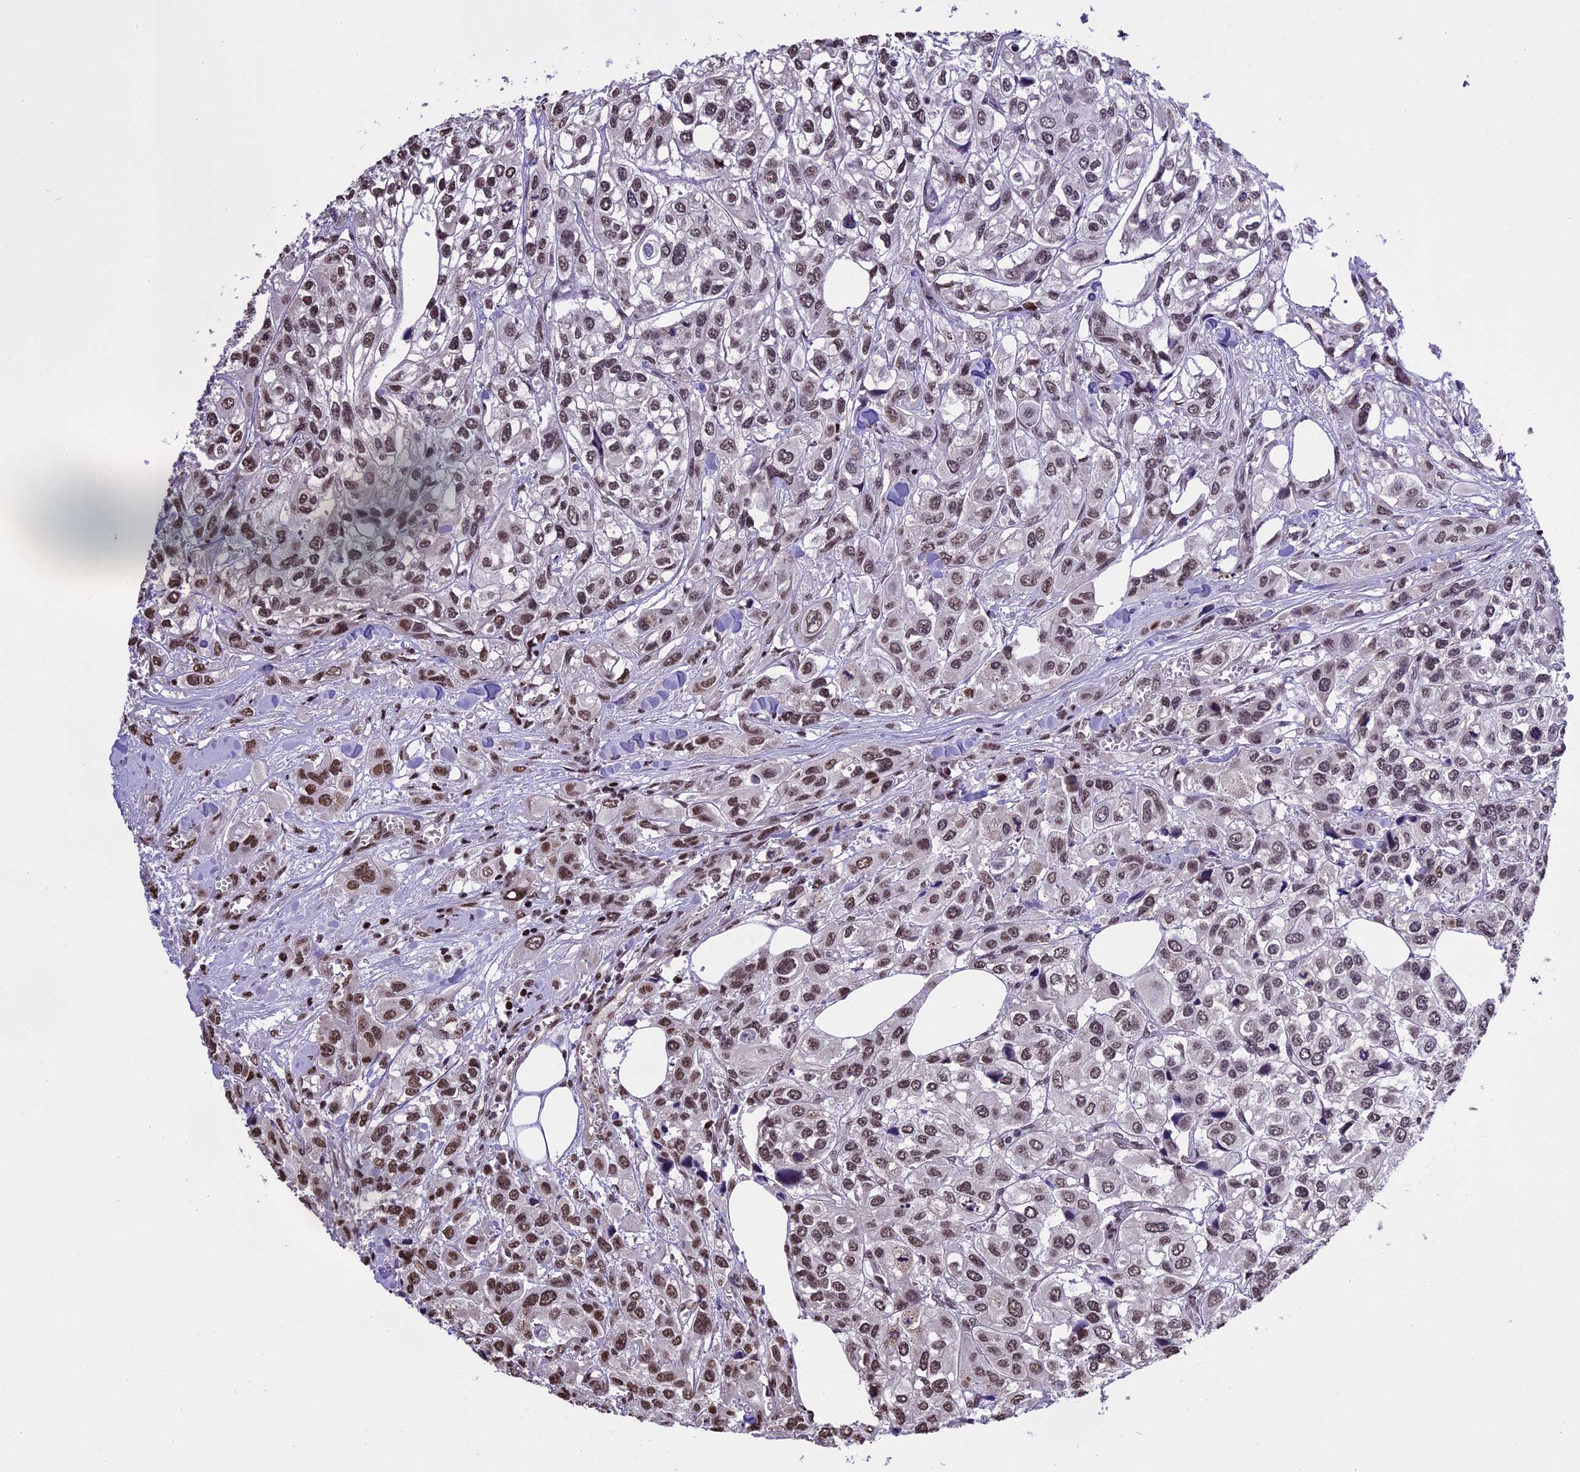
{"staining": {"intensity": "moderate", "quantity": "25%-75%", "location": "nuclear"}, "tissue": "urothelial cancer", "cell_type": "Tumor cells", "image_type": "cancer", "snomed": [{"axis": "morphology", "description": "Urothelial carcinoma, High grade"}, {"axis": "topography", "description": "Urinary bladder"}], "caption": "An image showing moderate nuclear positivity in about 25%-75% of tumor cells in urothelial cancer, as visualized by brown immunohistochemical staining.", "gene": "POLR3E", "patient": {"sex": "male", "age": 67}}